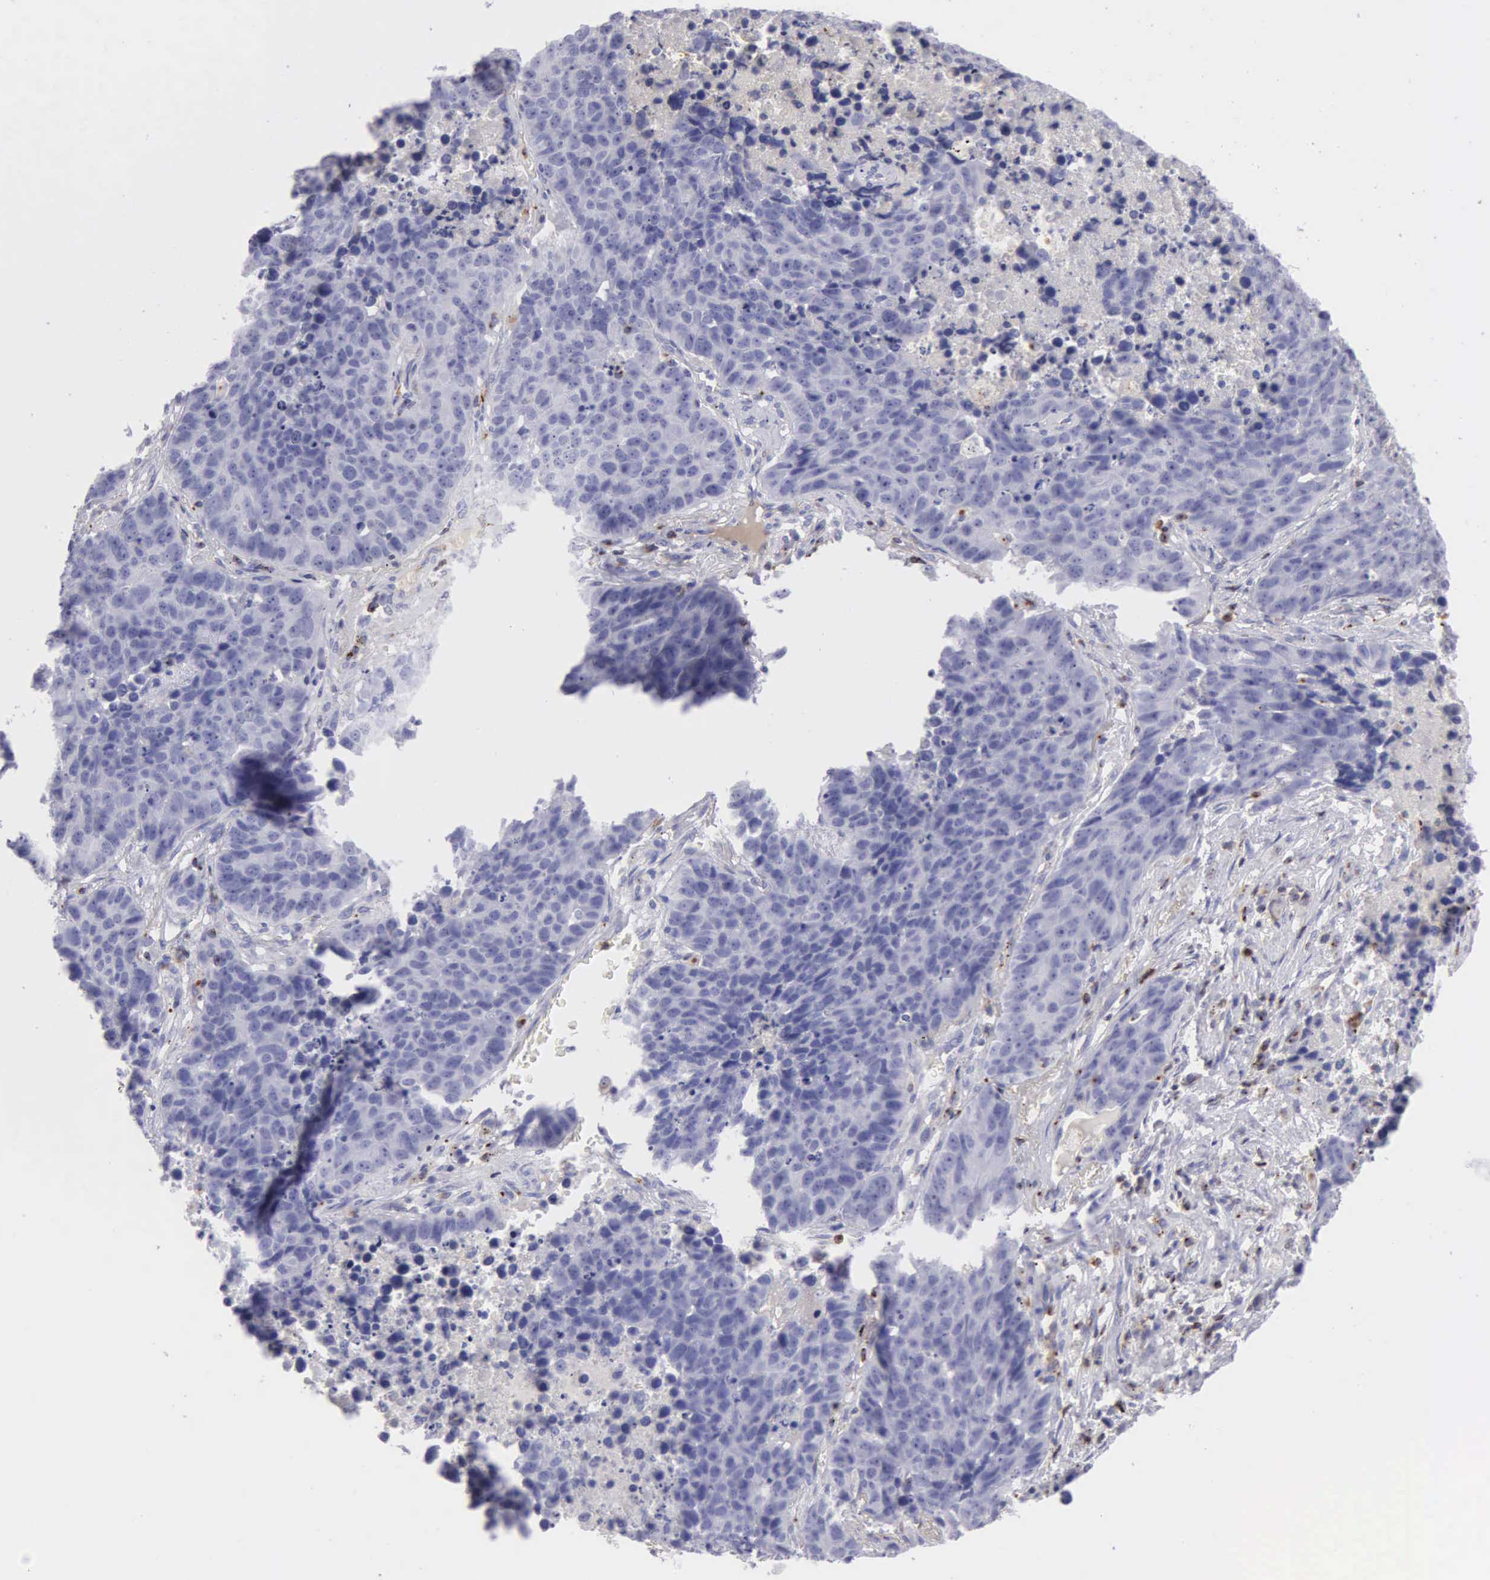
{"staining": {"intensity": "negative", "quantity": "none", "location": "none"}, "tissue": "lung cancer", "cell_type": "Tumor cells", "image_type": "cancer", "snomed": [{"axis": "morphology", "description": "Carcinoid, malignant, NOS"}, {"axis": "topography", "description": "Lung"}], "caption": "Tumor cells are negative for protein expression in human lung carcinoid (malignant). (DAB IHC, high magnification).", "gene": "SRGN", "patient": {"sex": "male", "age": 60}}